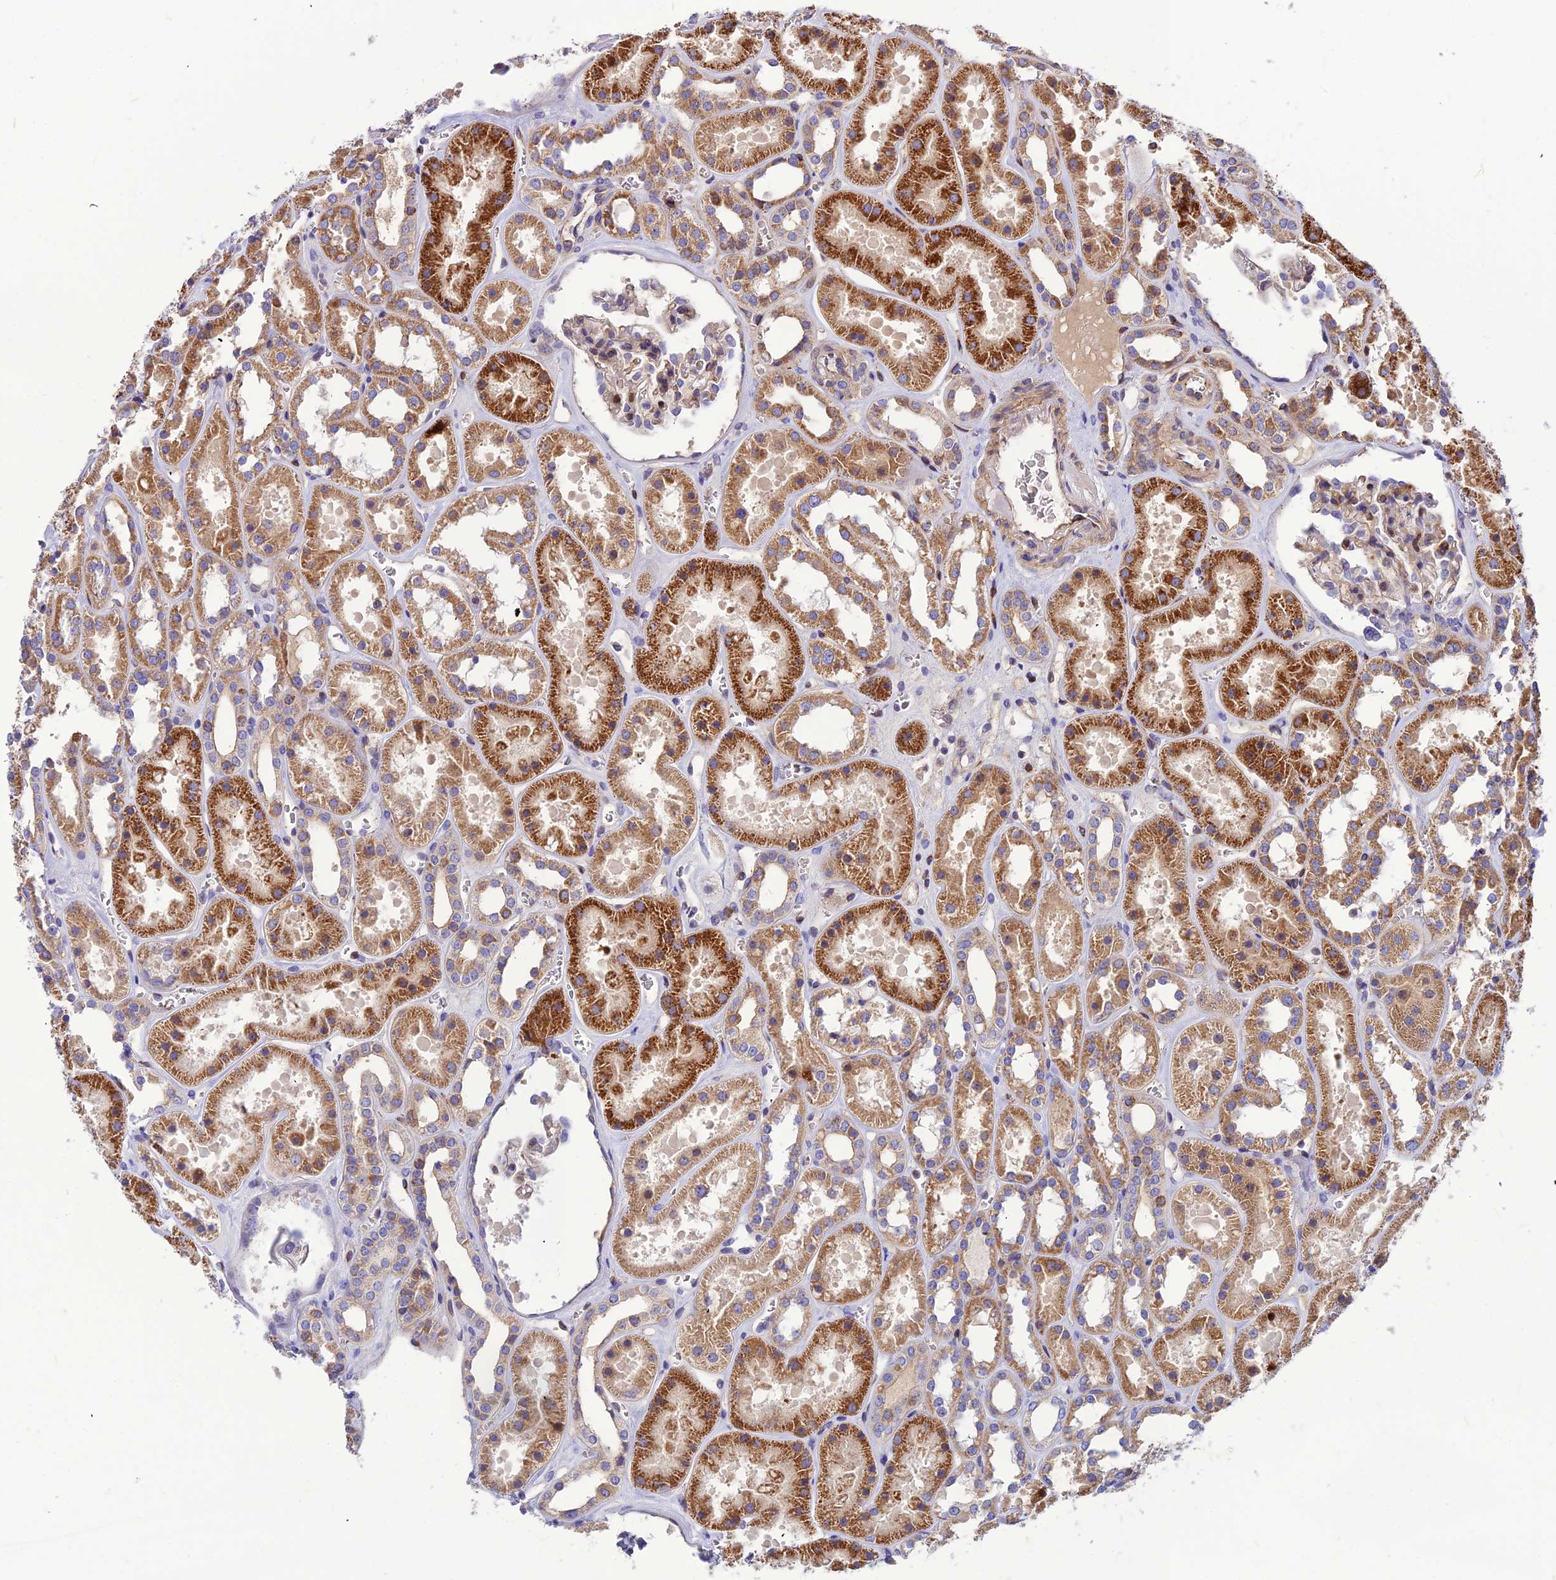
{"staining": {"intensity": "moderate", "quantity": "<25%", "location": "cytoplasmic/membranous"}, "tissue": "kidney", "cell_type": "Cells in glomeruli", "image_type": "normal", "snomed": [{"axis": "morphology", "description": "Normal tissue, NOS"}, {"axis": "topography", "description": "Kidney"}], "caption": "Normal kidney exhibits moderate cytoplasmic/membranous positivity in about <25% of cells in glomeruli, visualized by immunohistochemistry.", "gene": "ASPHD1", "patient": {"sex": "female", "age": 41}}